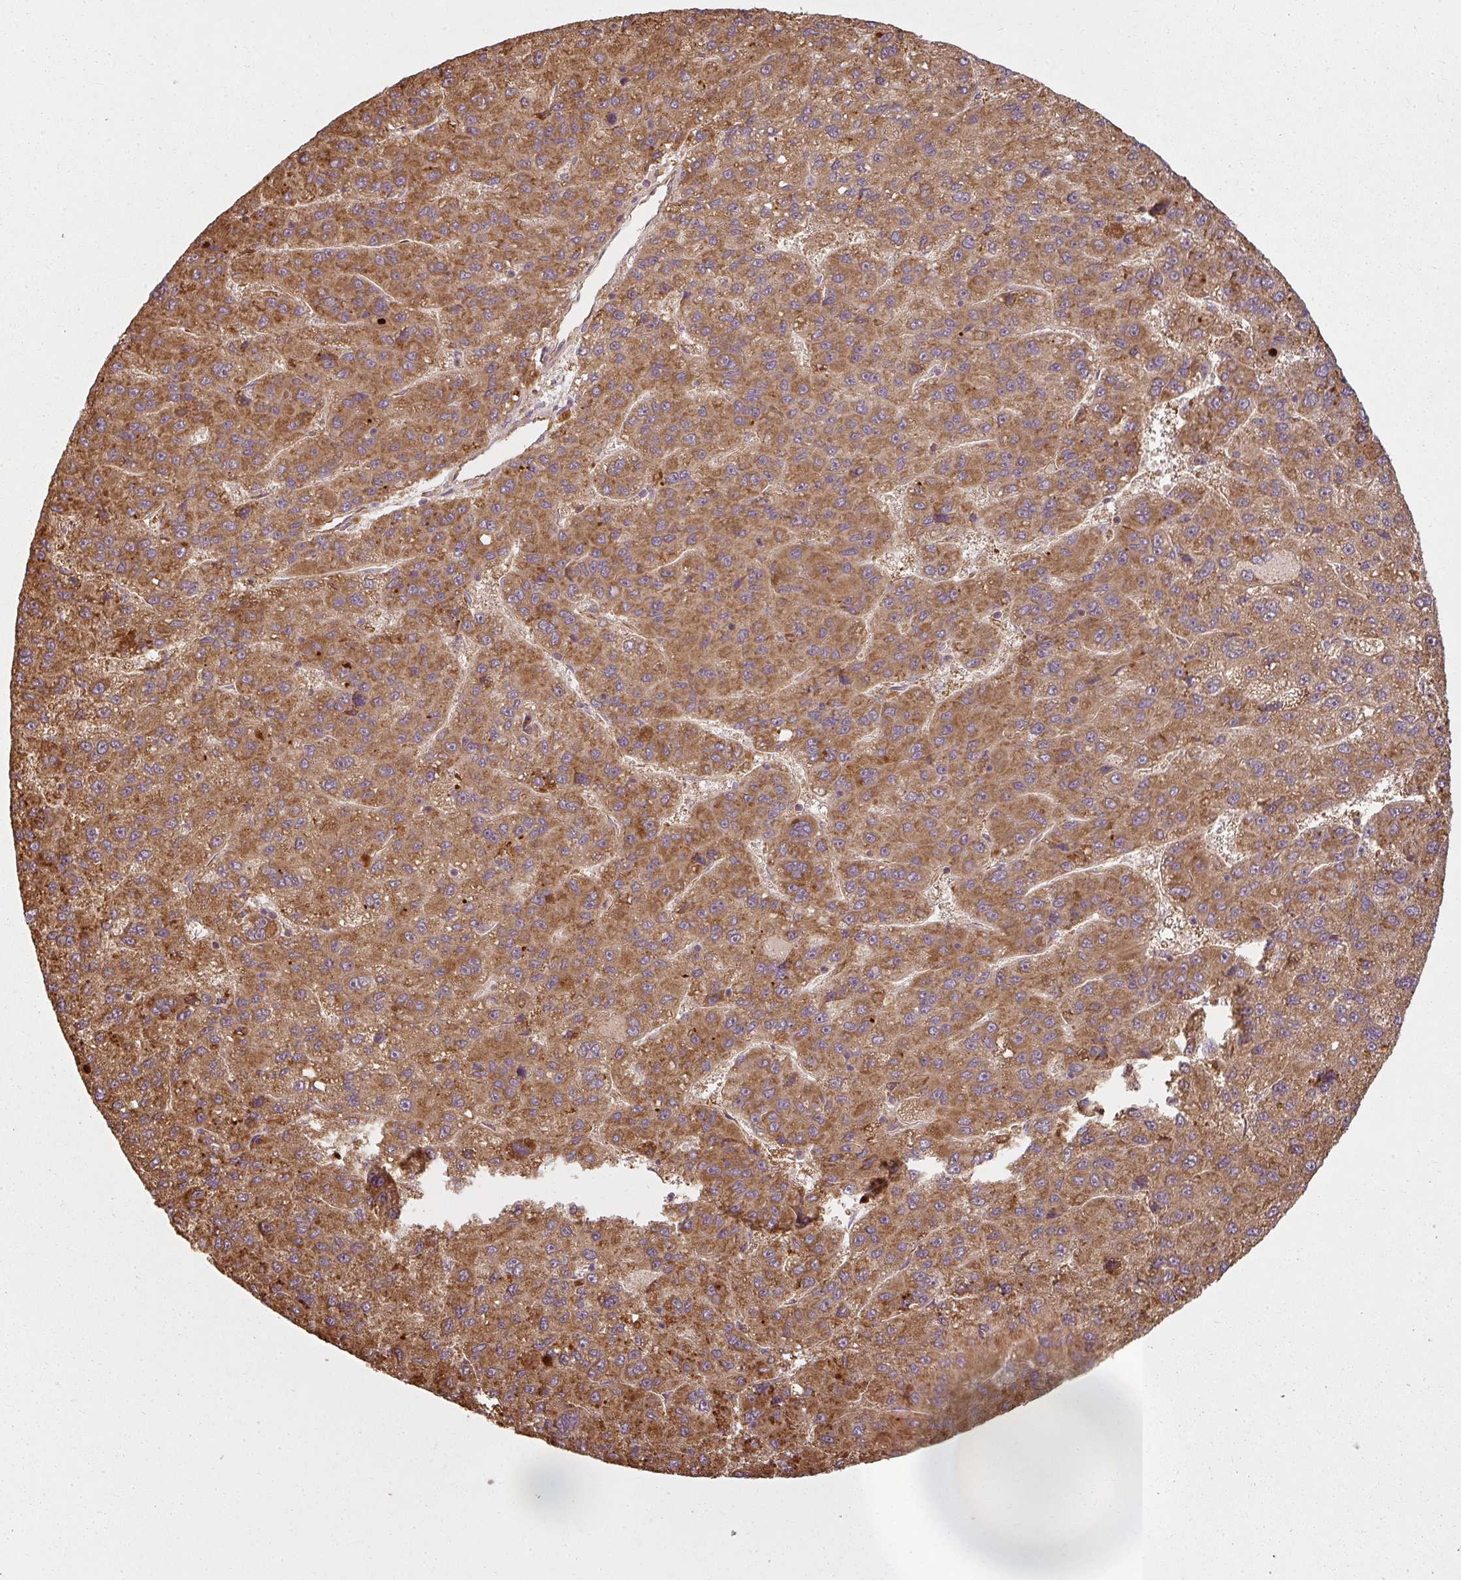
{"staining": {"intensity": "strong", "quantity": ">75%", "location": "cytoplasmic/membranous"}, "tissue": "liver cancer", "cell_type": "Tumor cells", "image_type": "cancer", "snomed": [{"axis": "morphology", "description": "Carcinoma, Hepatocellular, NOS"}, {"axis": "topography", "description": "Liver"}], "caption": "DAB immunohistochemical staining of human liver cancer (hepatocellular carcinoma) displays strong cytoplasmic/membranous protein positivity in about >75% of tumor cells.", "gene": "RPL24", "patient": {"sex": "female", "age": 82}}